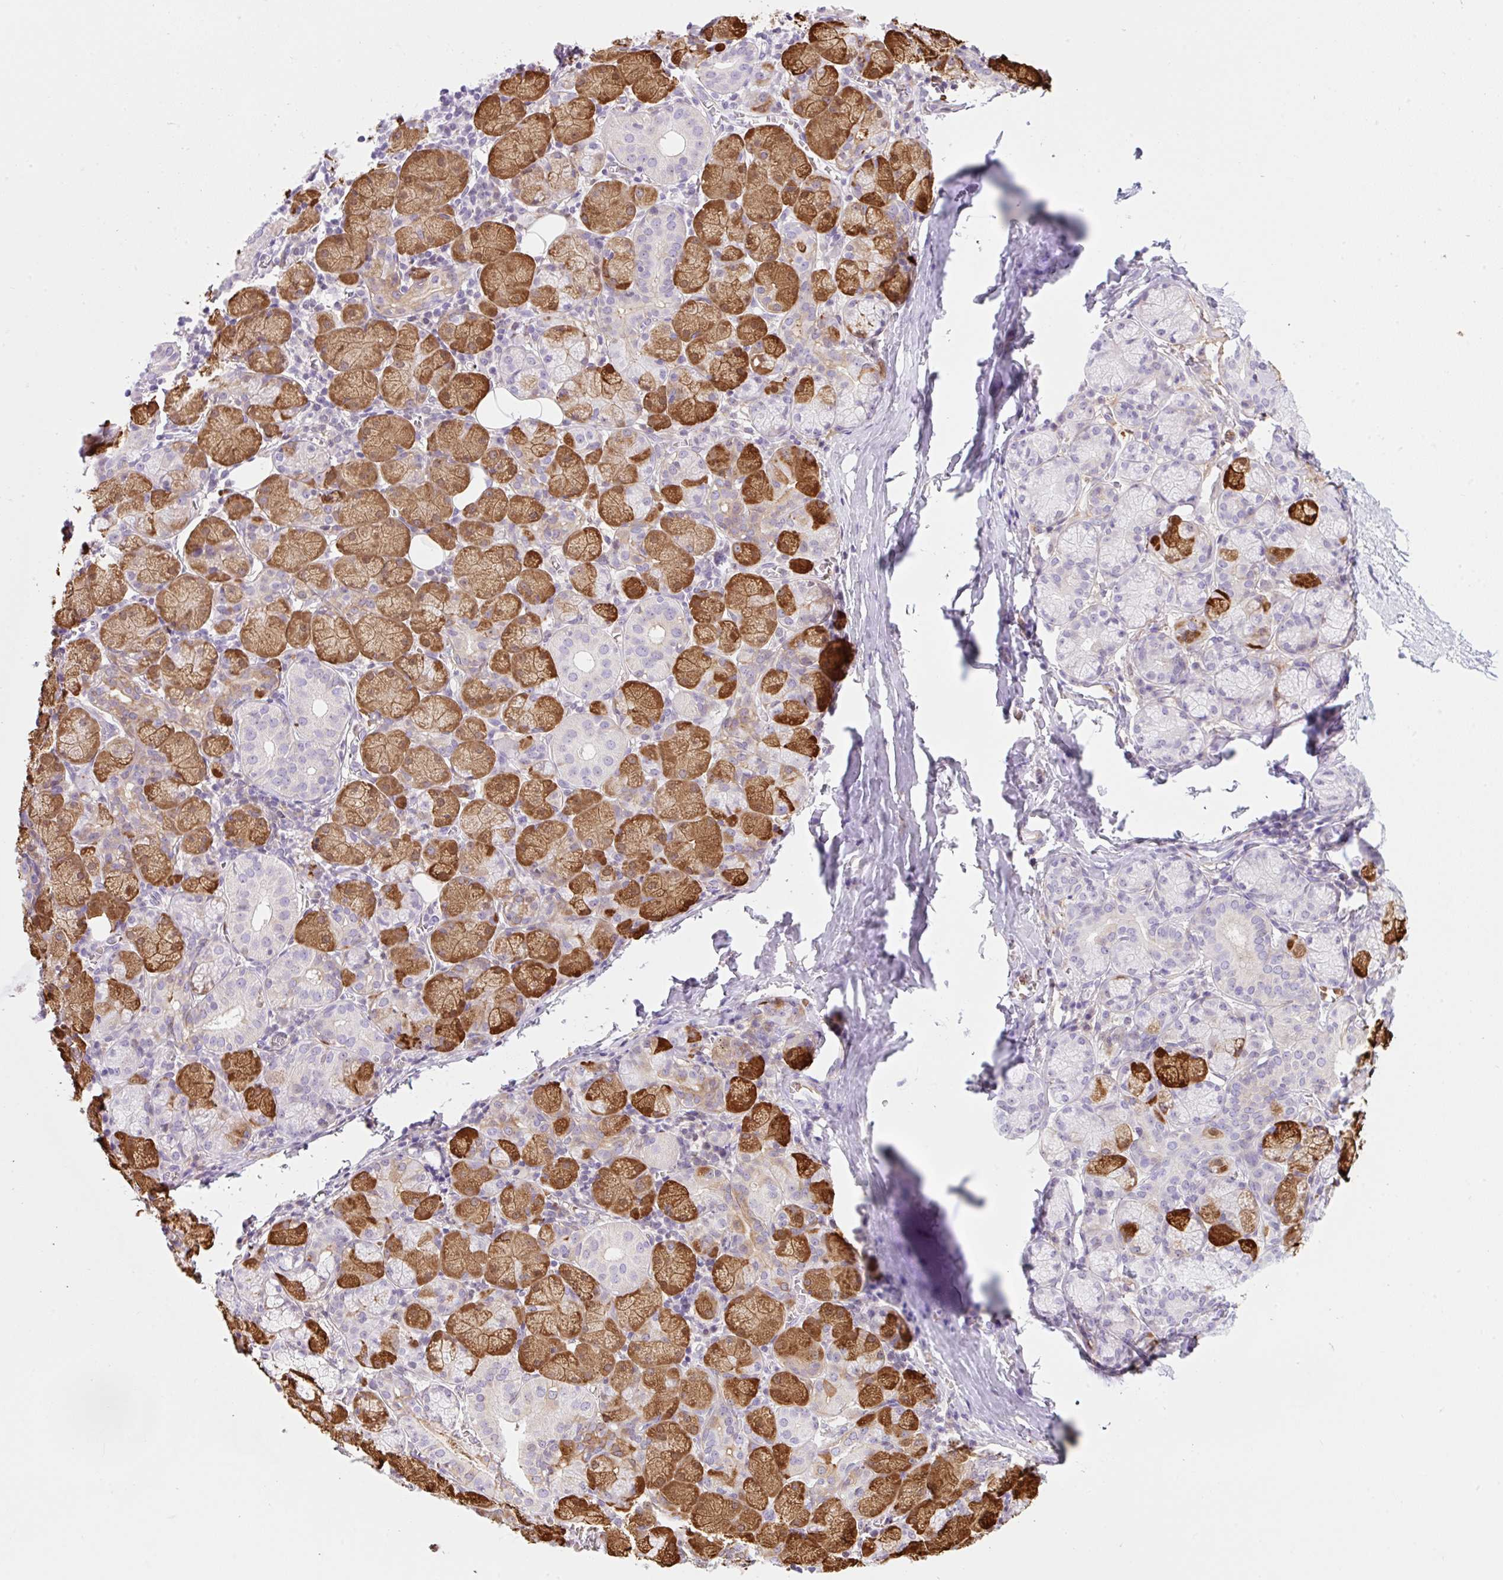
{"staining": {"intensity": "strong", "quantity": "25%-75%", "location": "cytoplasmic/membranous,nuclear"}, "tissue": "salivary gland", "cell_type": "Glandular cells", "image_type": "normal", "snomed": [{"axis": "morphology", "description": "Normal tissue, NOS"}, {"axis": "topography", "description": "Salivary gland"}], "caption": "A brown stain shows strong cytoplasmic/membranous,nuclear positivity of a protein in glandular cells of benign human salivary gland.", "gene": "ZNF121", "patient": {"sex": "female", "age": 24}}